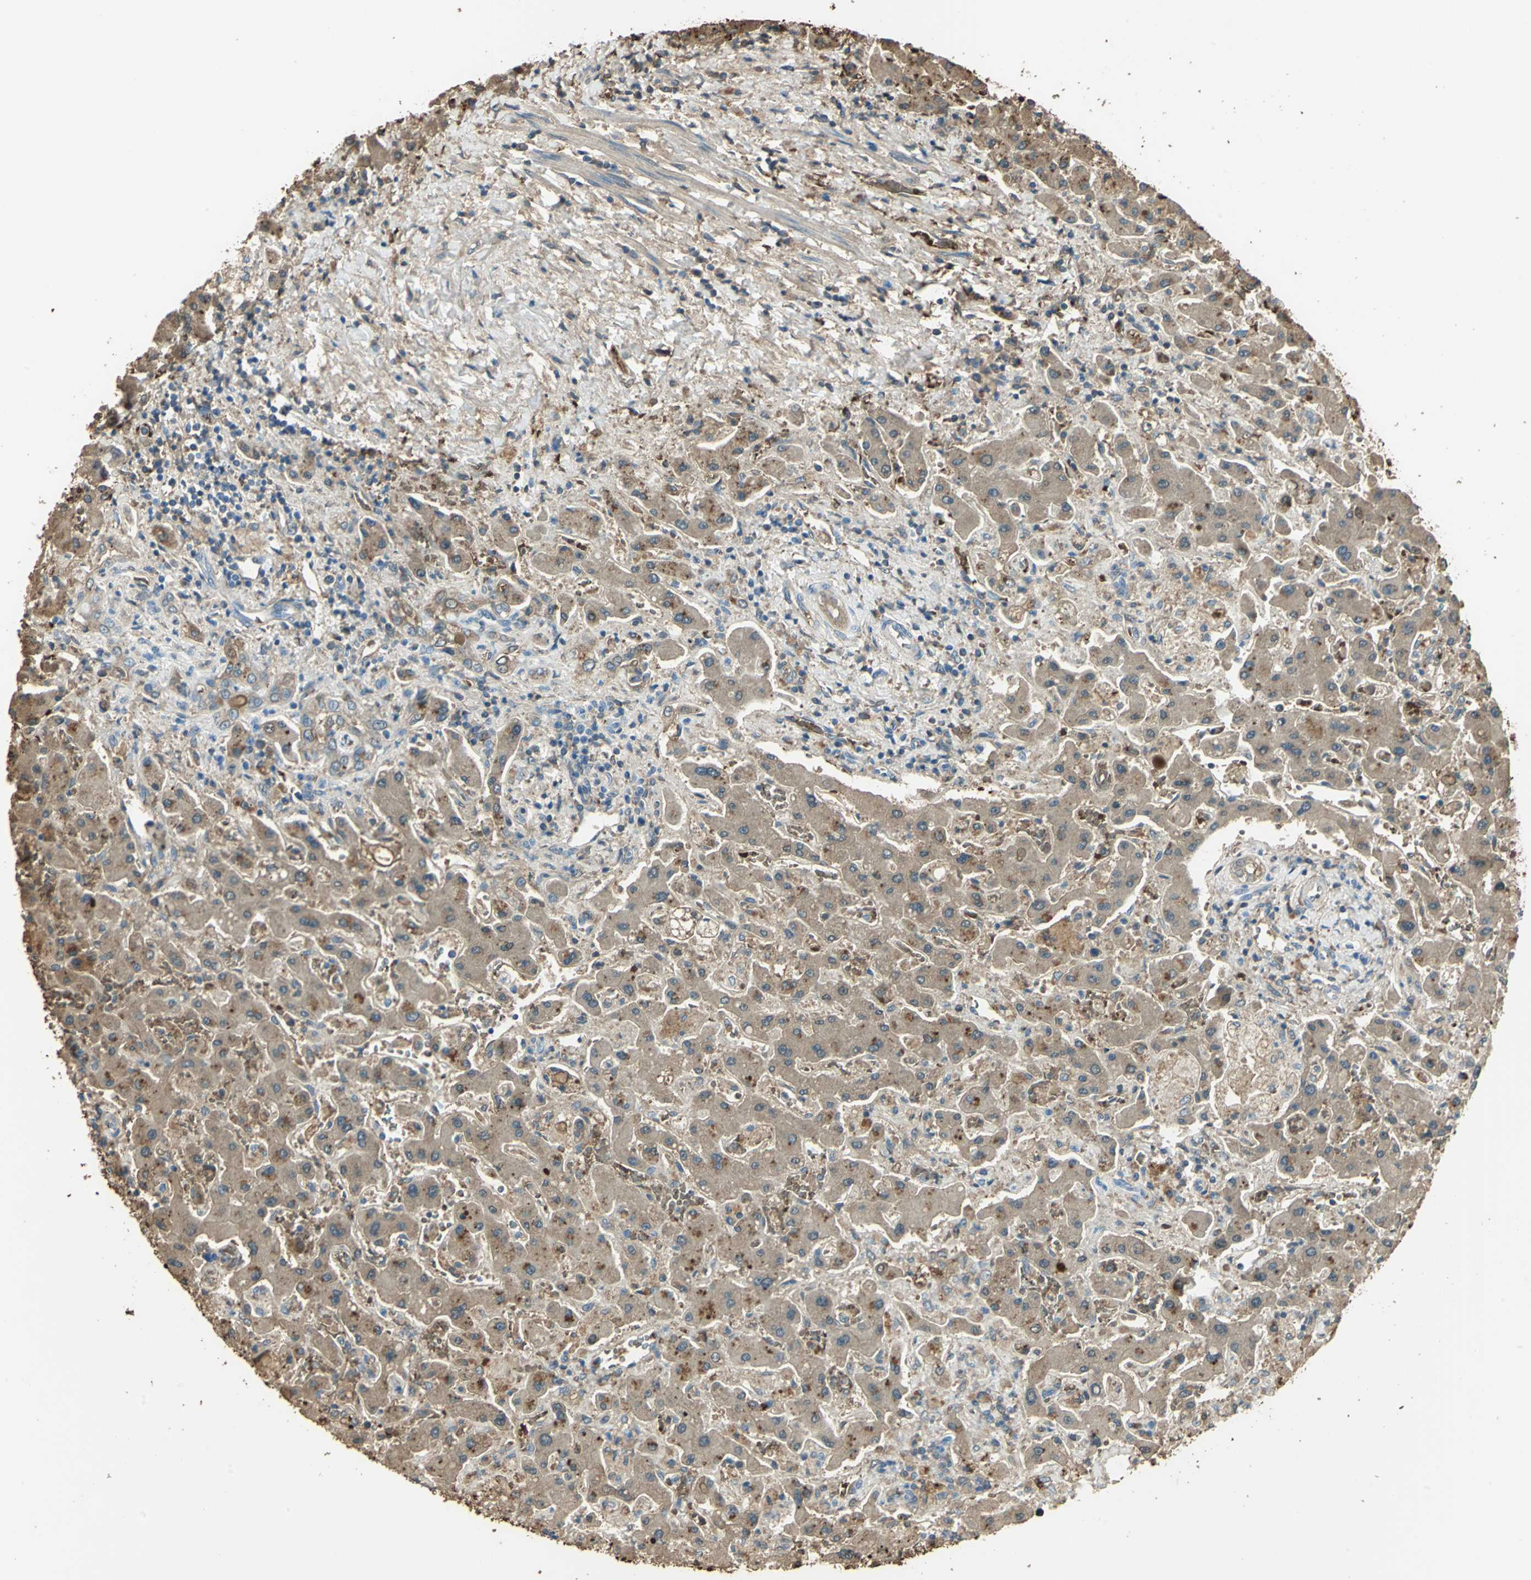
{"staining": {"intensity": "moderate", "quantity": ">75%", "location": "cytoplasmic/membranous"}, "tissue": "liver cancer", "cell_type": "Tumor cells", "image_type": "cancer", "snomed": [{"axis": "morphology", "description": "Cholangiocarcinoma"}, {"axis": "topography", "description": "Liver"}], "caption": "Immunohistochemical staining of human liver cancer (cholangiocarcinoma) displays medium levels of moderate cytoplasmic/membranous positivity in about >75% of tumor cells.", "gene": "DDAH1", "patient": {"sex": "male", "age": 50}}